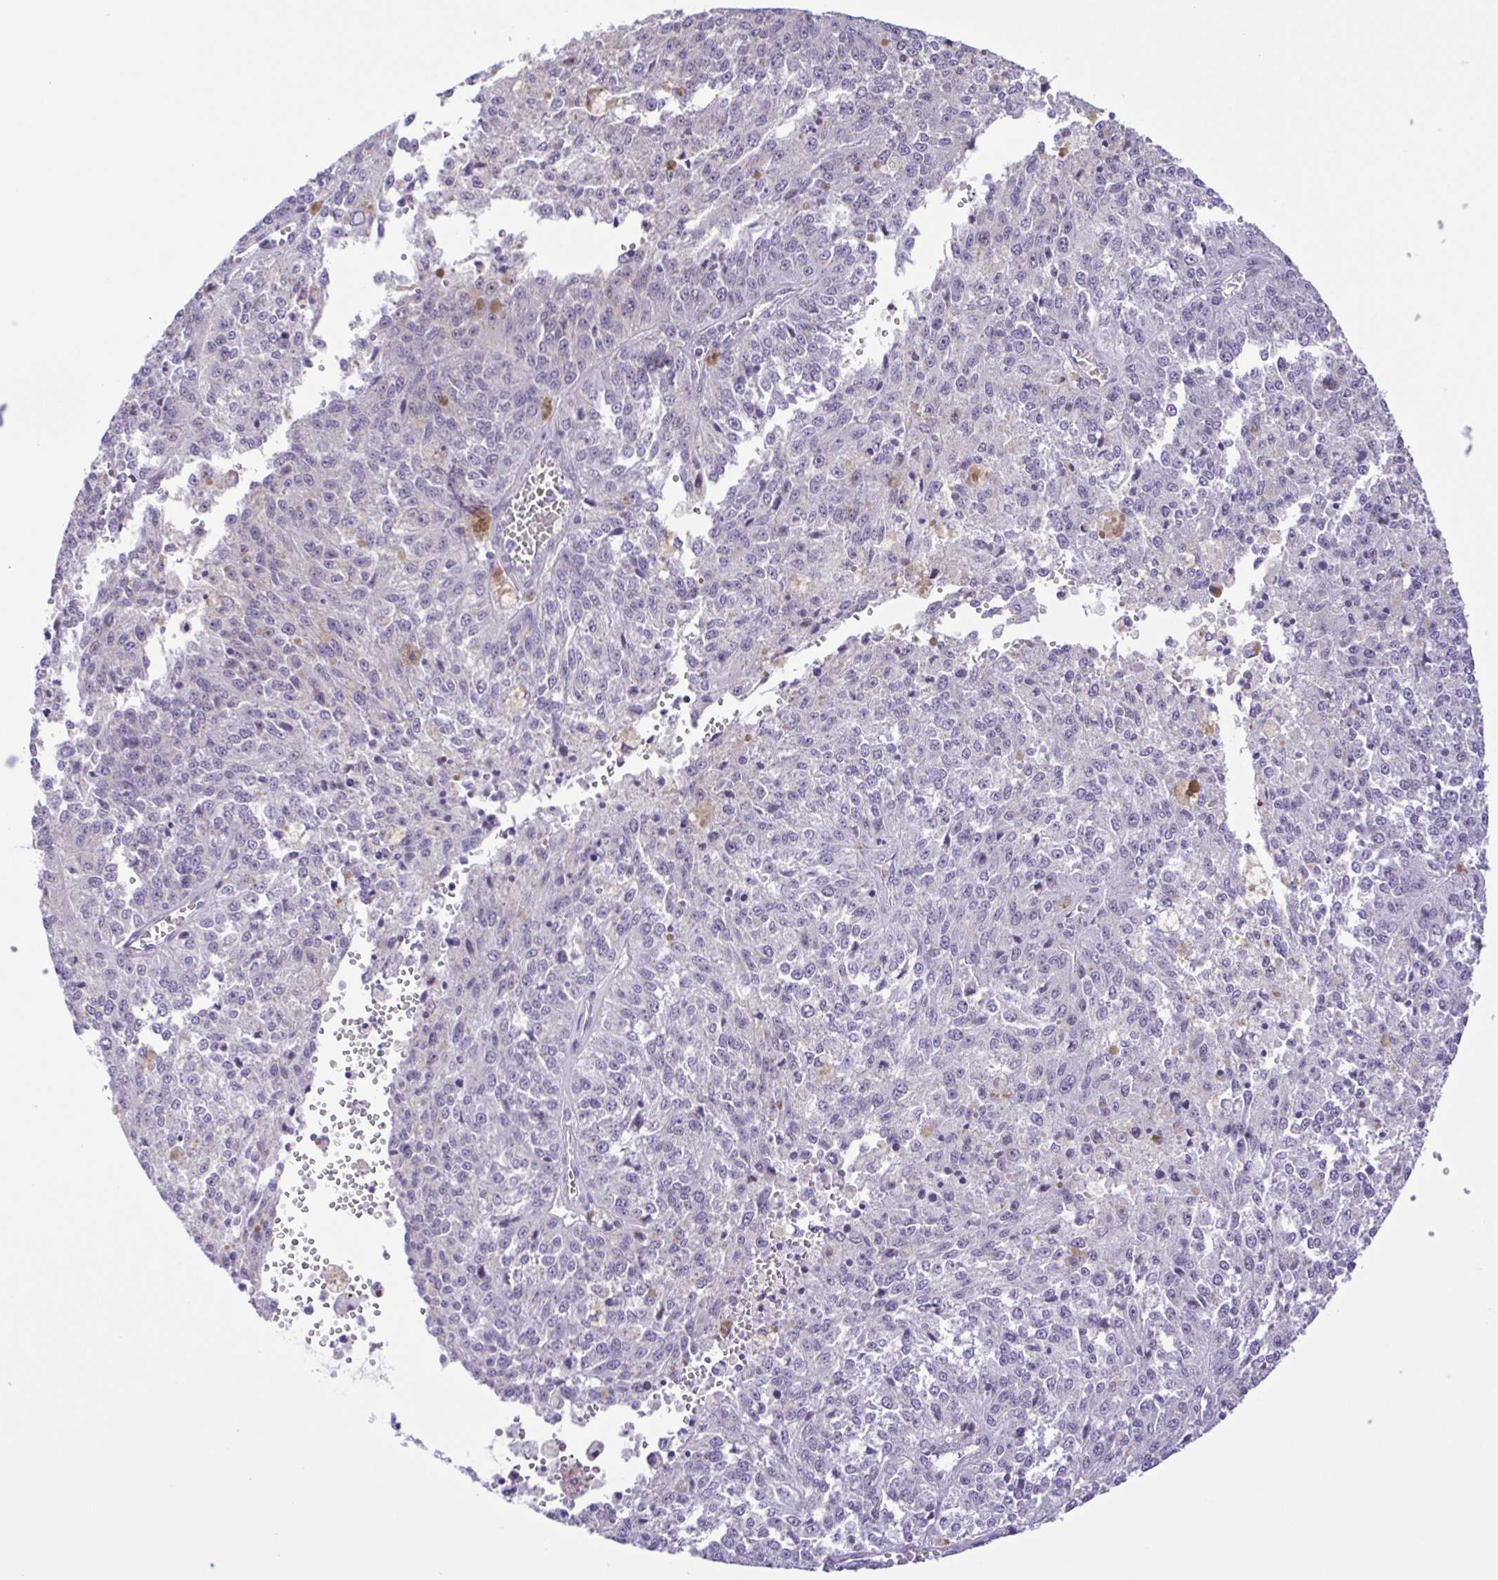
{"staining": {"intensity": "negative", "quantity": "none", "location": "none"}, "tissue": "melanoma", "cell_type": "Tumor cells", "image_type": "cancer", "snomed": [{"axis": "morphology", "description": "Malignant melanoma, Metastatic site"}, {"axis": "topography", "description": "Lymph node"}], "caption": "Tumor cells are negative for brown protein staining in malignant melanoma (metastatic site).", "gene": "TGM3", "patient": {"sex": "female", "age": 64}}